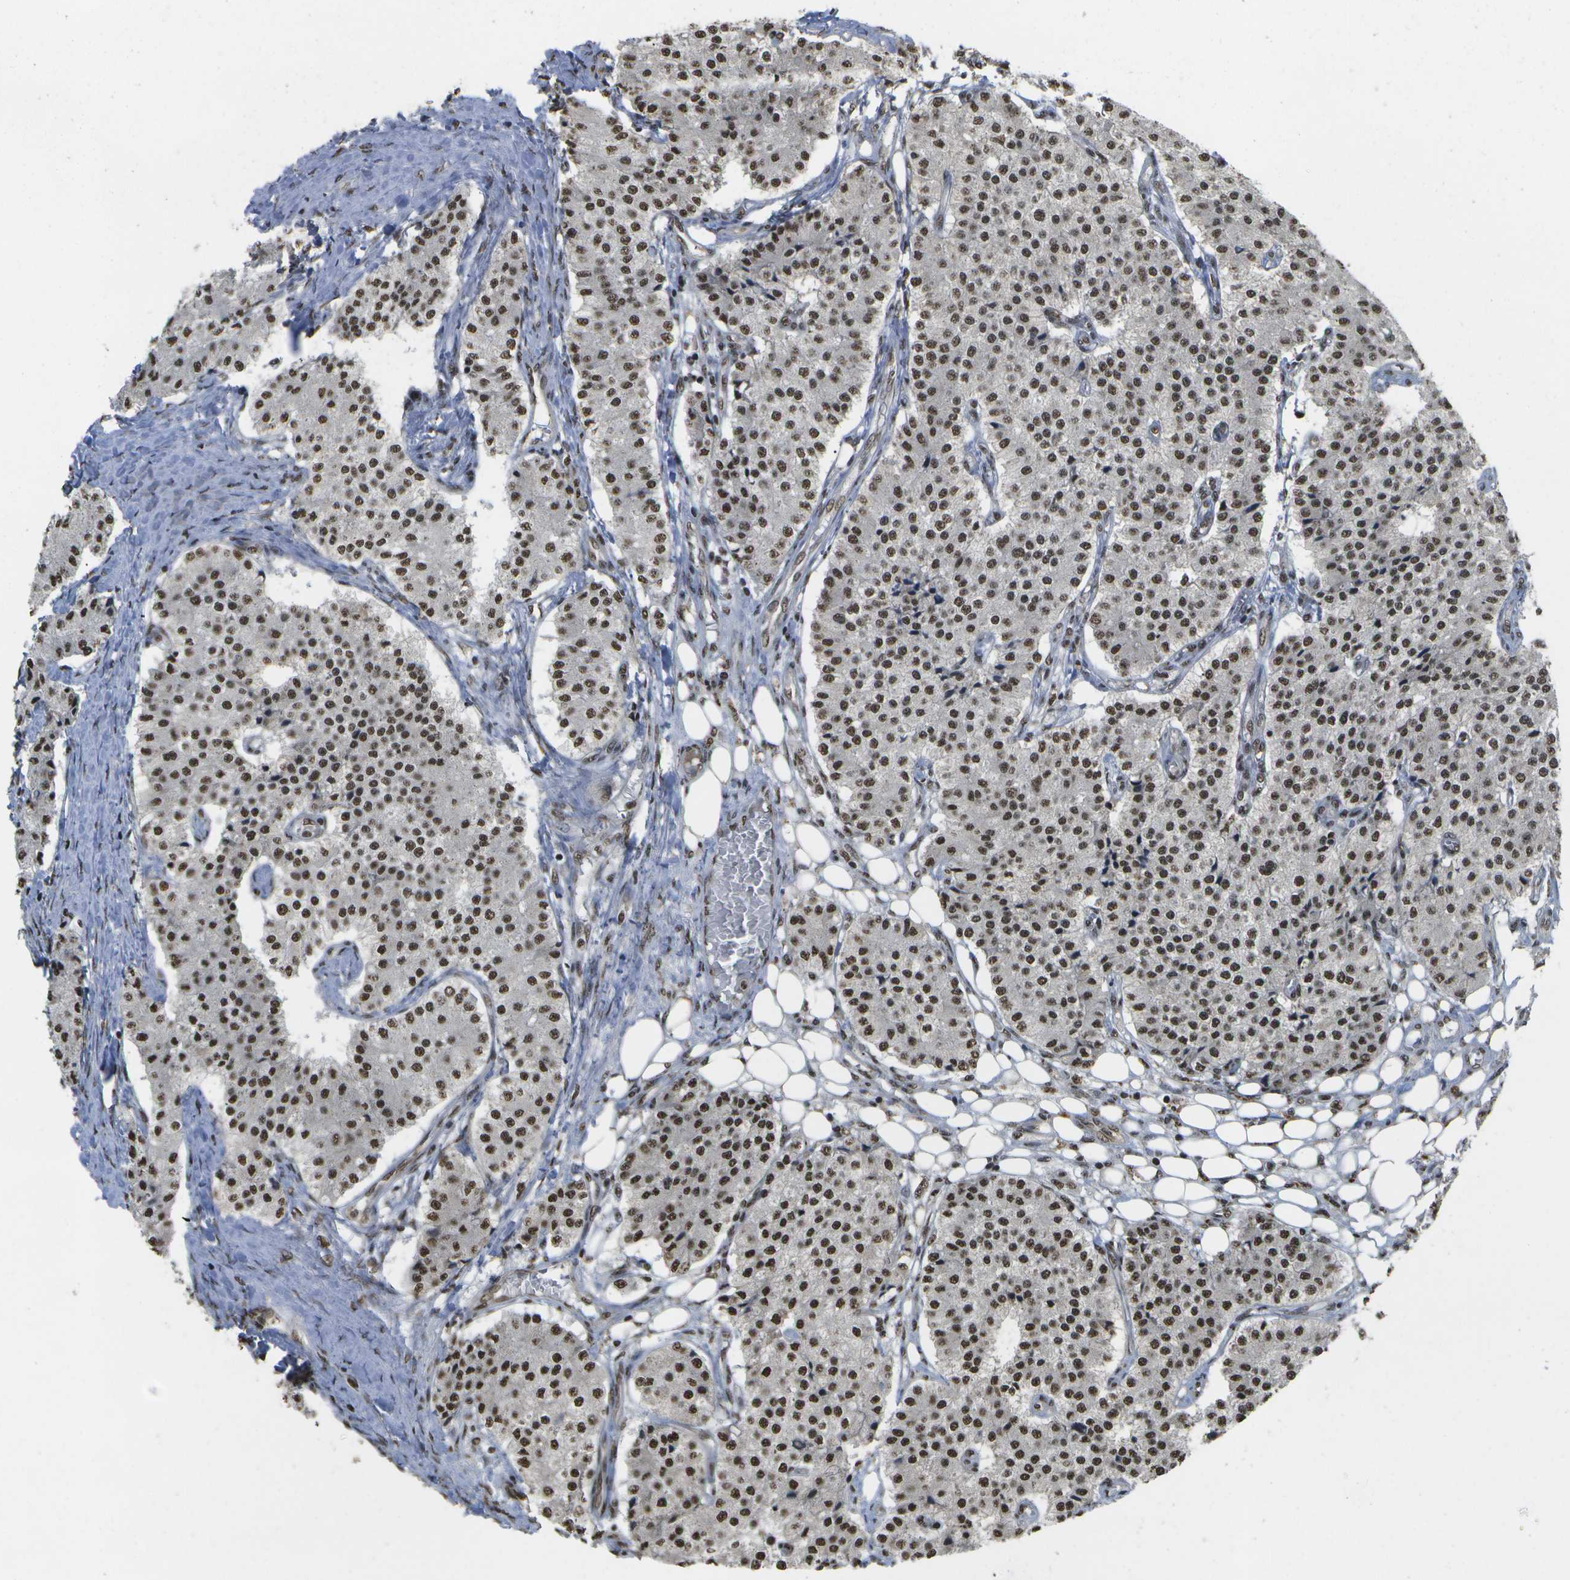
{"staining": {"intensity": "strong", "quantity": ">75%", "location": "nuclear"}, "tissue": "carcinoid", "cell_type": "Tumor cells", "image_type": "cancer", "snomed": [{"axis": "morphology", "description": "Carcinoid, malignant, NOS"}, {"axis": "topography", "description": "Colon"}], "caption": "Carcinoid (malignant) stained for a protein (brown) exhibits strong nuclear positive staining in approximately >75% of tumor cells.", "gene": "SPEN", "patient": {"sex": "female", "age": 52}}